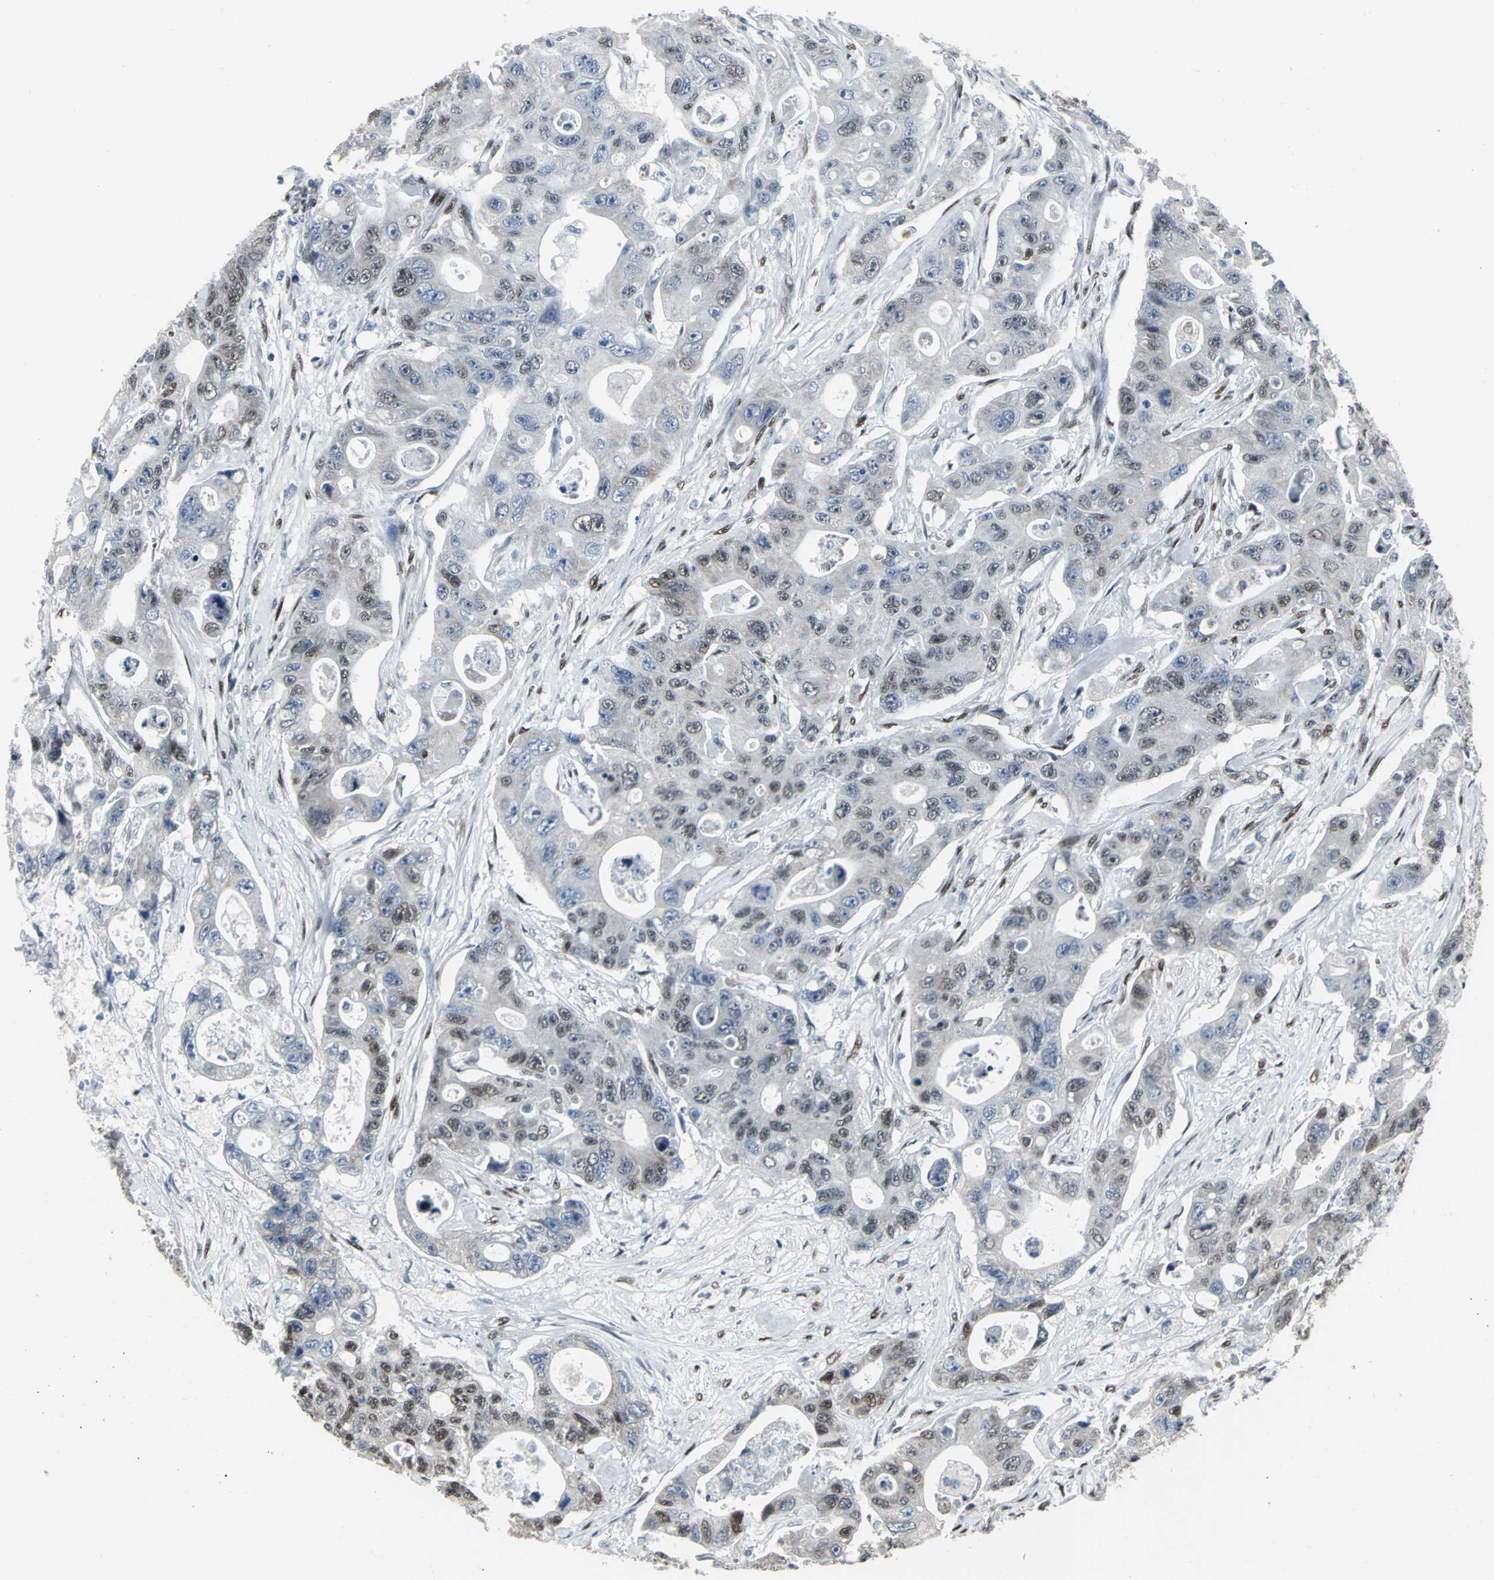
{"staining": {"intensity": "weak", "quantity": "<25%", "location": "nuclear"}, "tissue": "colorectal cancer", "cell_type": "Tumor cells", "image_type": "cancer", "snomed": [{"axis": "morphology", "description": "Adenocarcinoma, NOS"}, {"axis": "topography", "description": "Colon"}], "caption": "Immunohistochemistry of colorectal cancer (adenocarcinoma) displays no staining in tumor cells.", "gene": "SRF", "patient": {"sex": "female", "age": 46}}